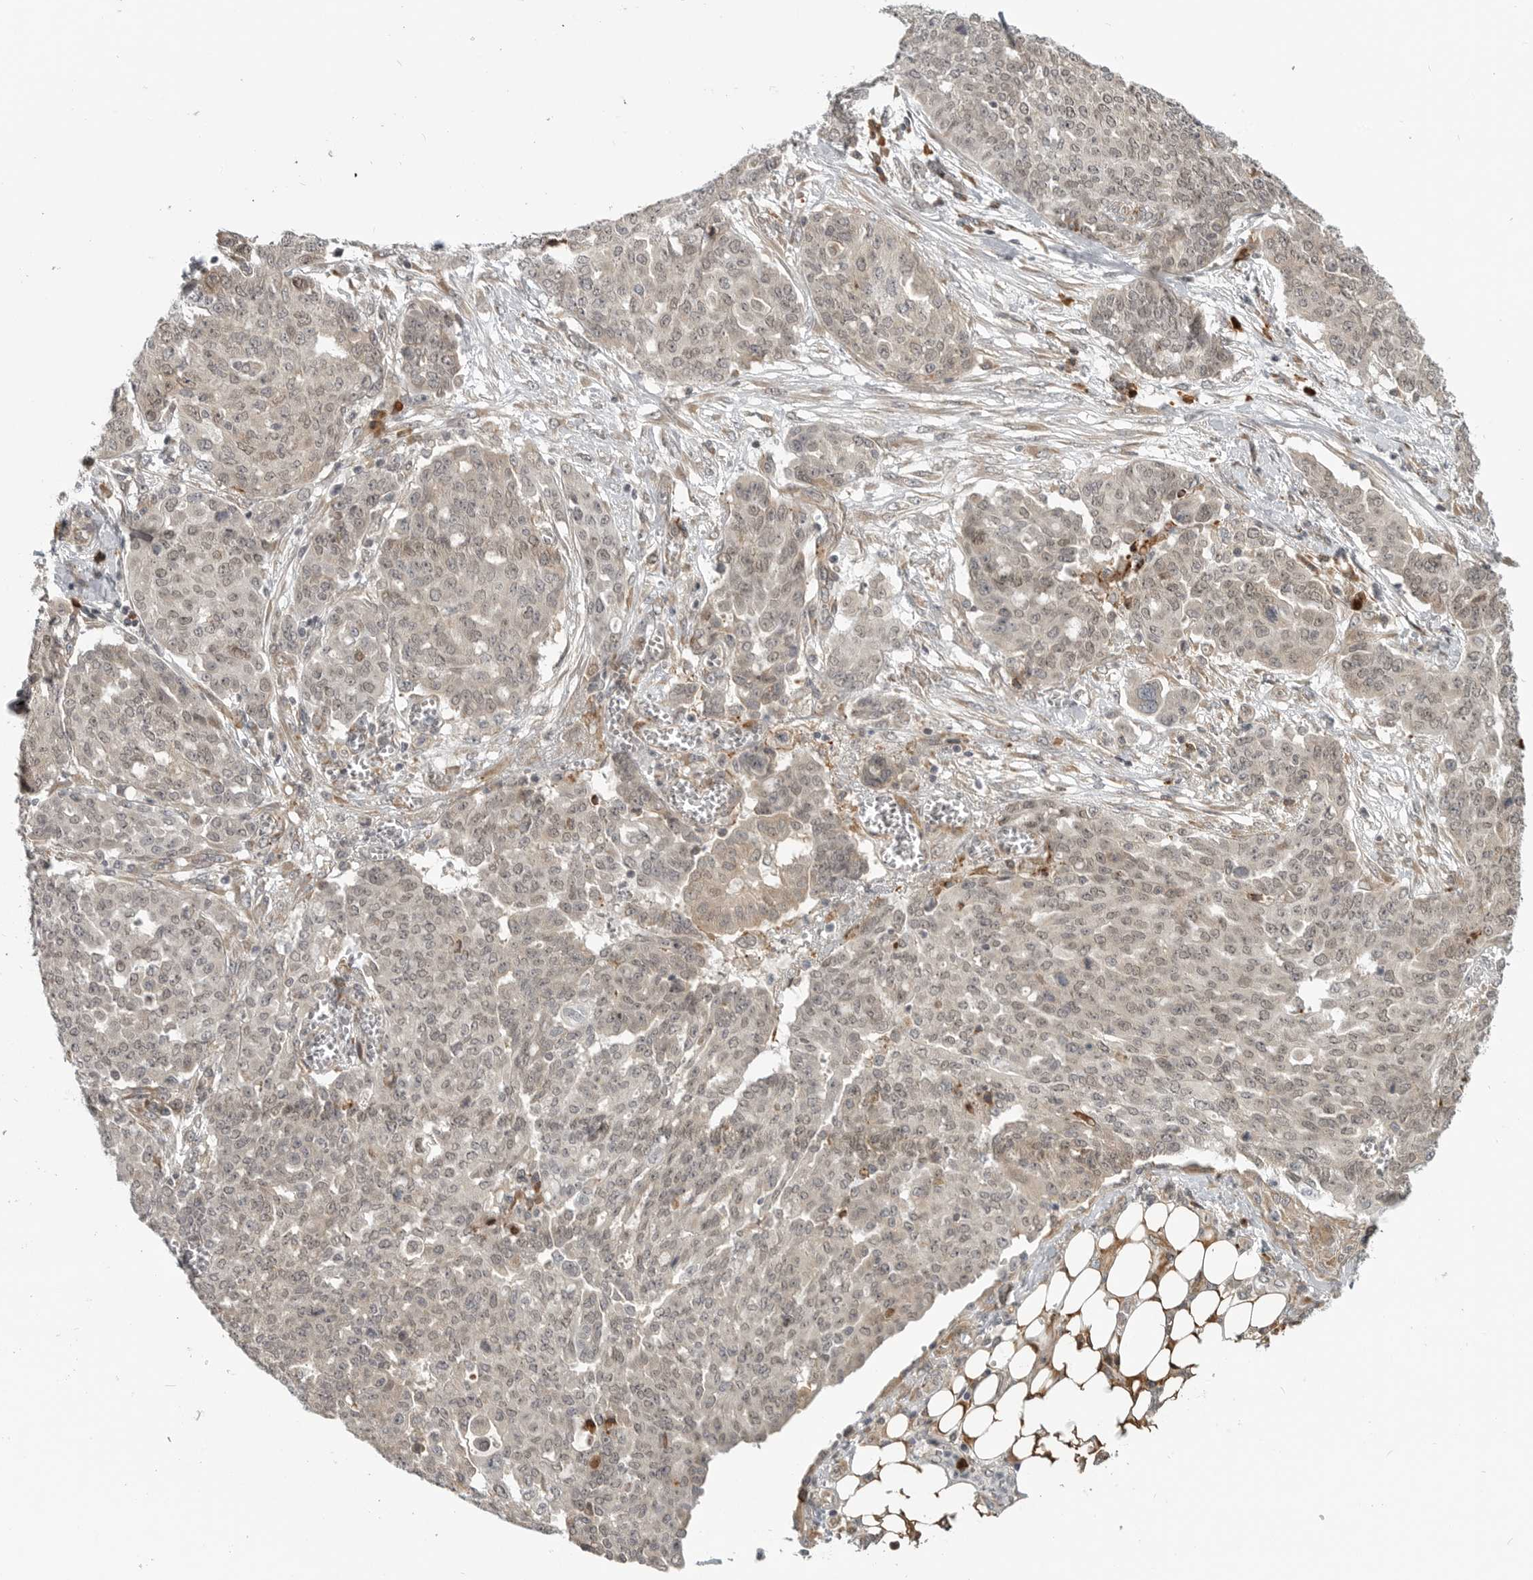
{"staining": {"intensity": "weak", "quantity": ">75%", "location": "nuclear"}, "tissue": "ovarian cancer", "cell_type": "Tumor cells", "image_type": "cancer", "snomed": [{"axis": "morphology", "description": "Cystadenocarcinoma, serous, NOS"}, {"axis": "topography", "description": "Soft tissue"}, {"axis": "topography", "description": "Ovary"}], "caption": "Ovarian serous cystadenocarcinoma stained for a protein (brown) shows weak nuclear positive expression in approximately >75% of tumor cells.", "gene": "CEP295NL", "patient": {"sex": "female", "age": 57}}